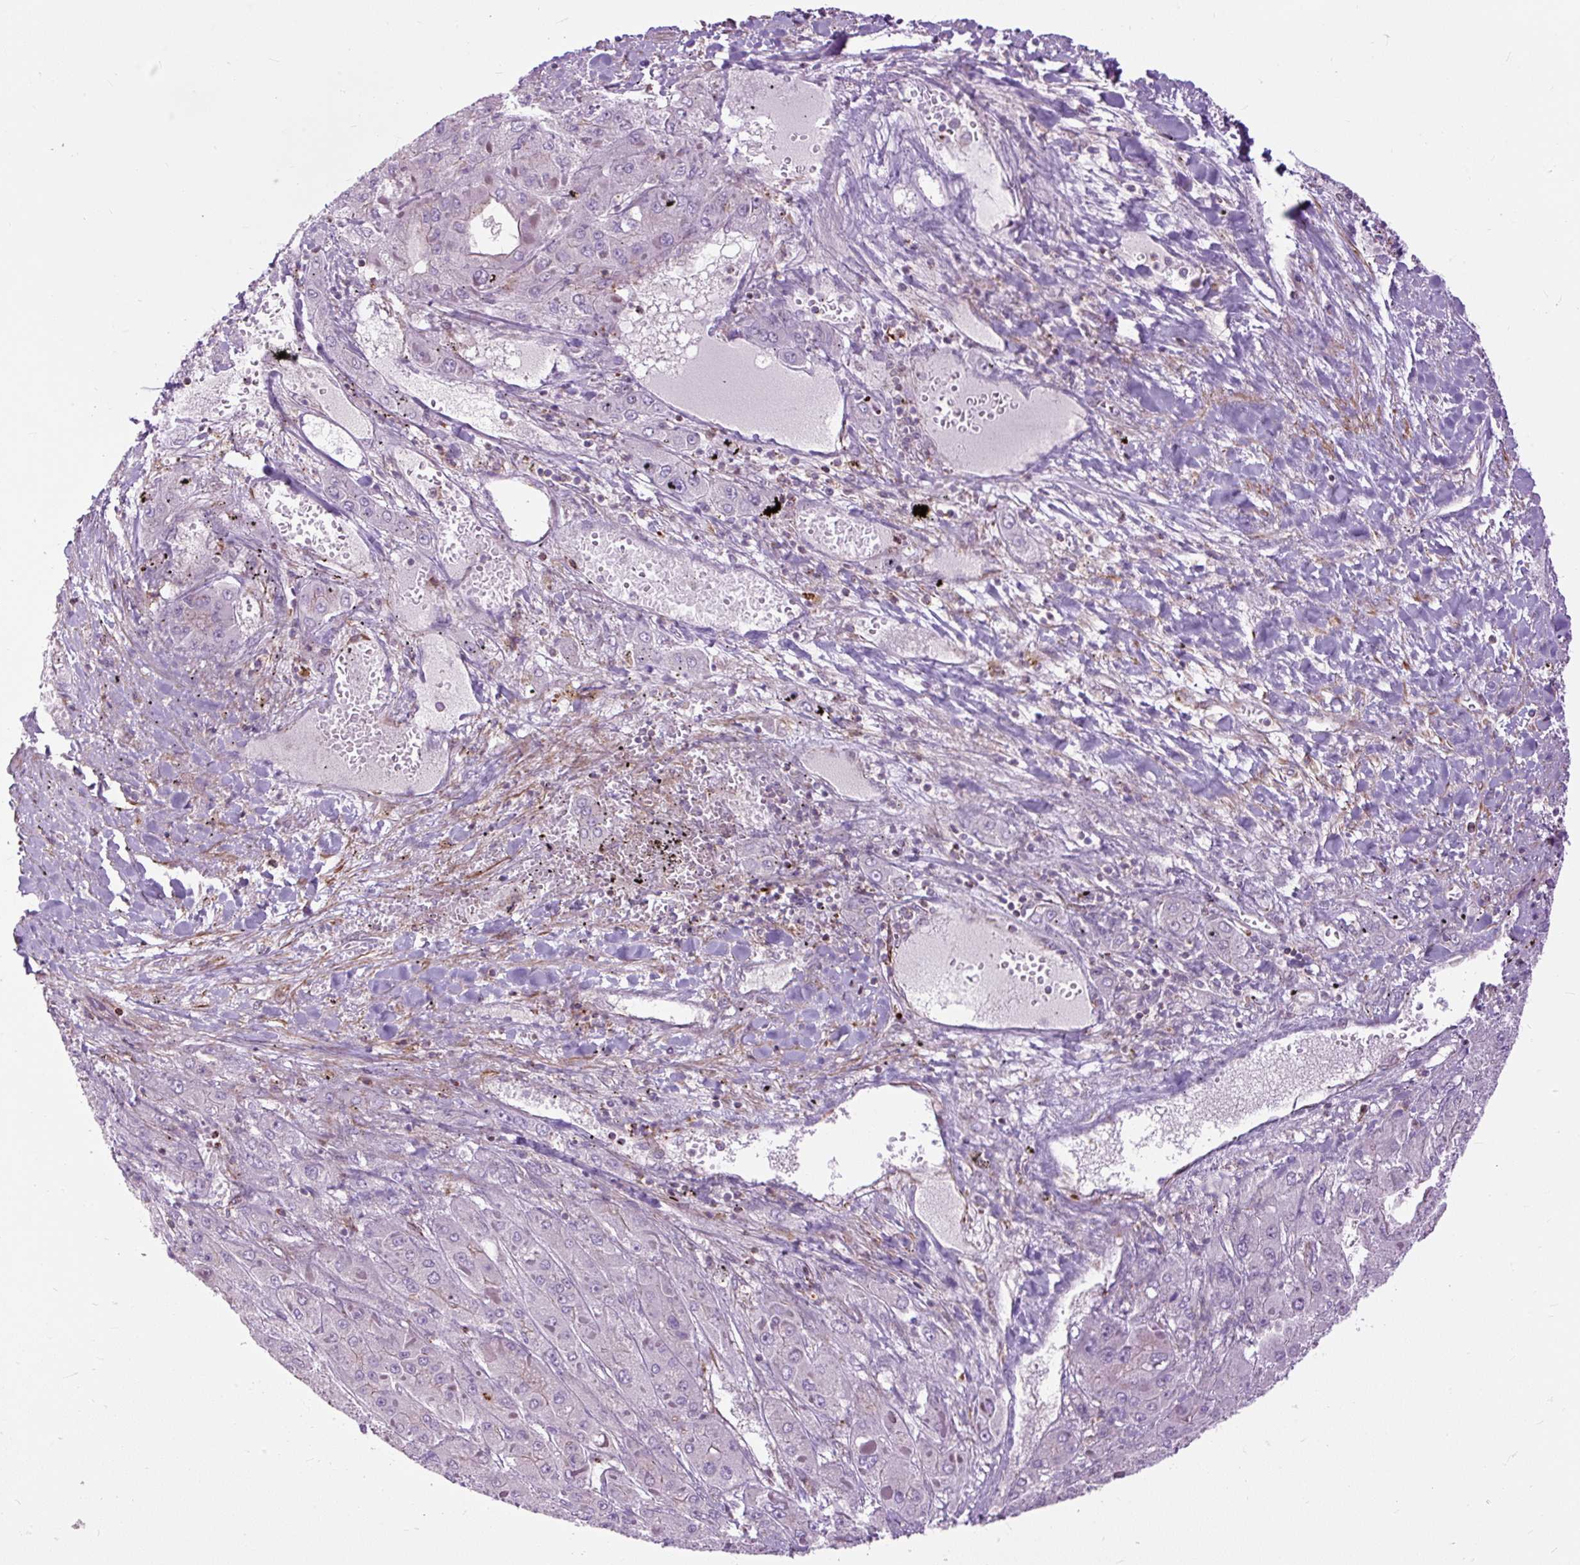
{"staining": {"intensity": "negative", "quantity": "none", "location": "none"}, "tissue": "liver cancer", "cell_type": "Tumor cells", "image_type": "cancer", "snomed": [{"axis": "morphology", "description": "Carcinoma, Hepatocellular, NOS"}, {"axis": "topography", "description": "Liver"}], "caption": "Immunohistochemical staining of human hepatocellular carcinoma (liver) reveals no significant positivity in tumor cells. (DAB (3,3'-diaminobenzidine) immunohistochemistry (IHC), high magnification).", "gene": "ZNF197", "patient": {"sex": "female", "age": 73}}